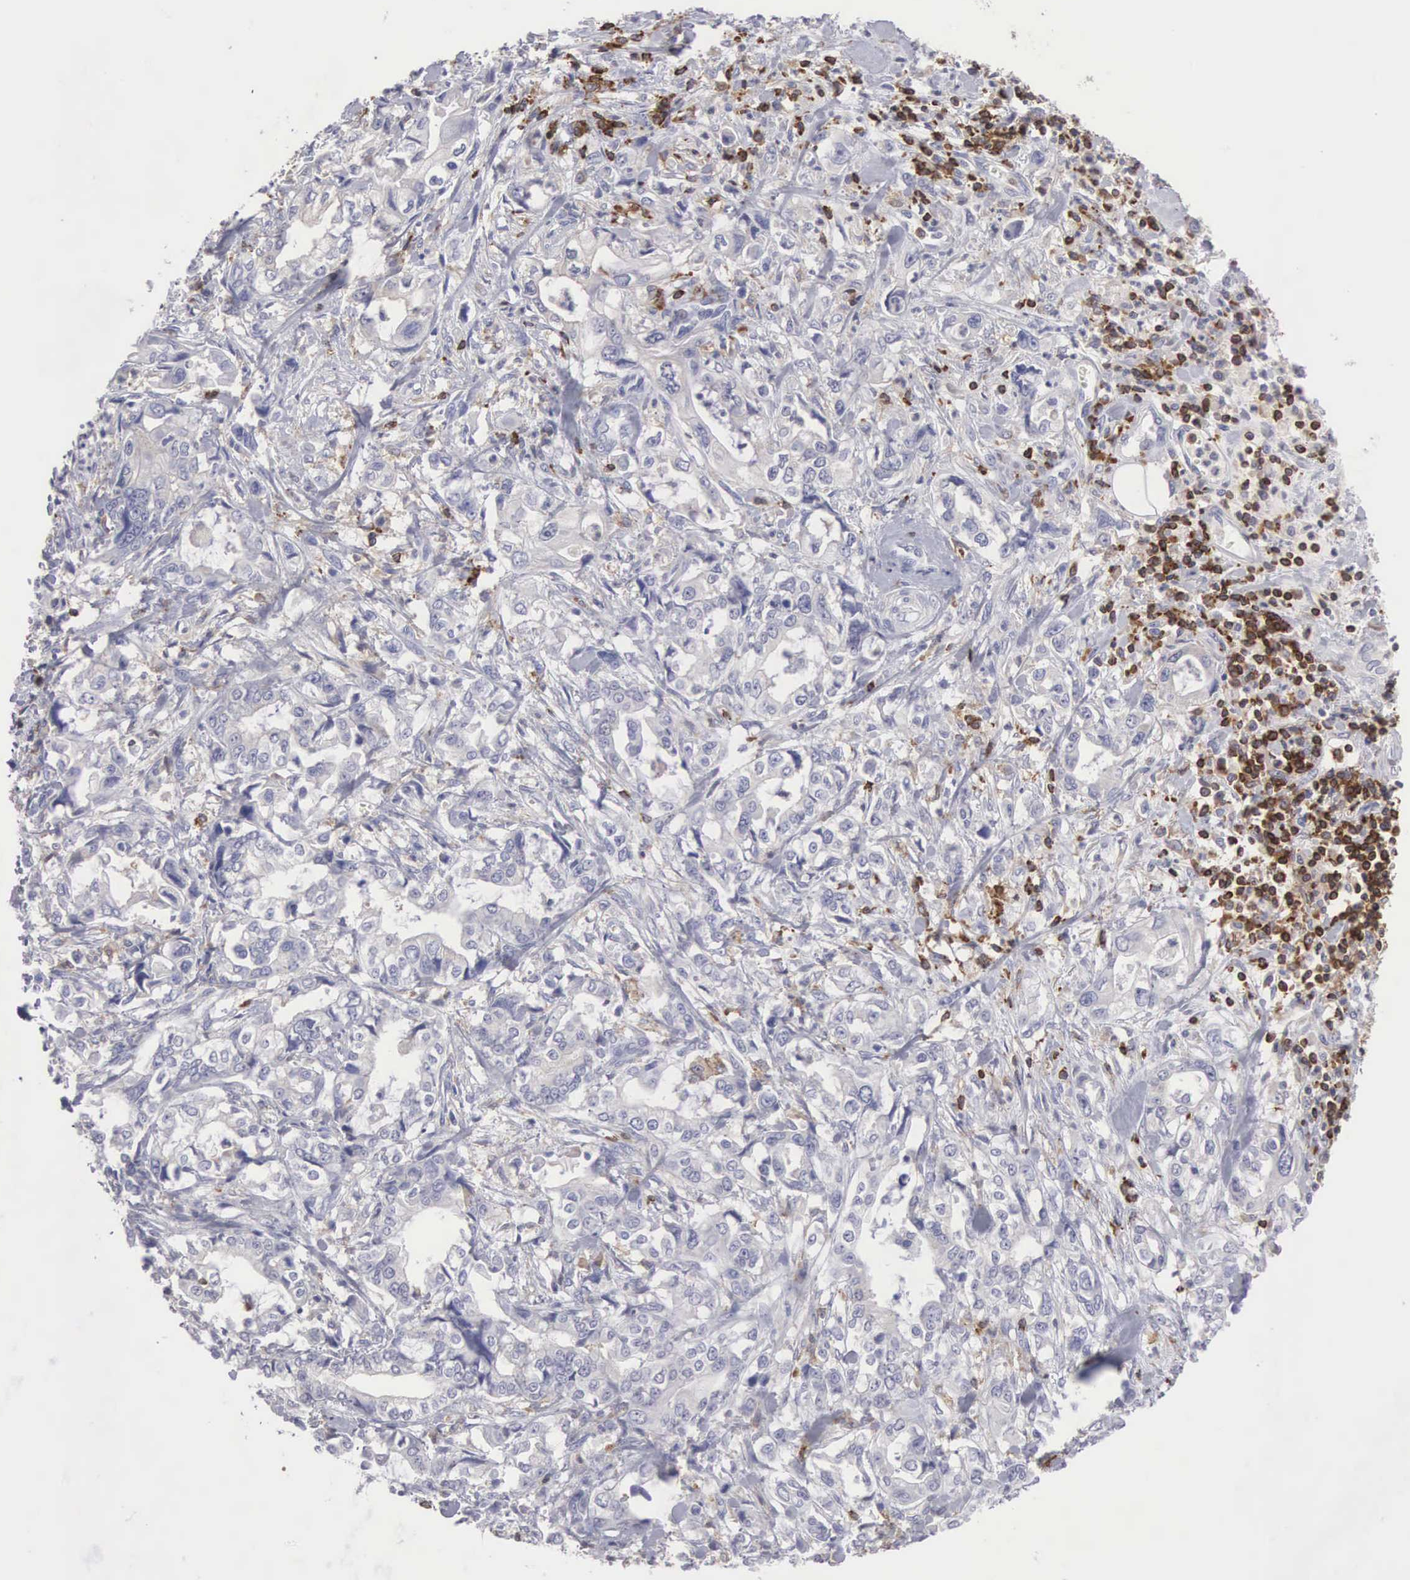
{"staining": {"intensity": "weak", "quantity": "<25%", "location": "cytoplasmic/membranous"}, "tissue": "stomach cancer", "cell_type": "Tumor cells", "image_type": "cancer", "snomed": [{"axis": "morphology", "description": "Adenocarcinoma, NOS"}, {"axis": "topography", "description": "Pancreas"}, {"axis": "topography", "description": "Stomach, upper"}], "caption": "Immunohistochemical staining of human stomach cancer demonstrates no significant expression in tumor cells.", "gene": "SH3BP1", "patient": {"sex": "male", "age": 77}}